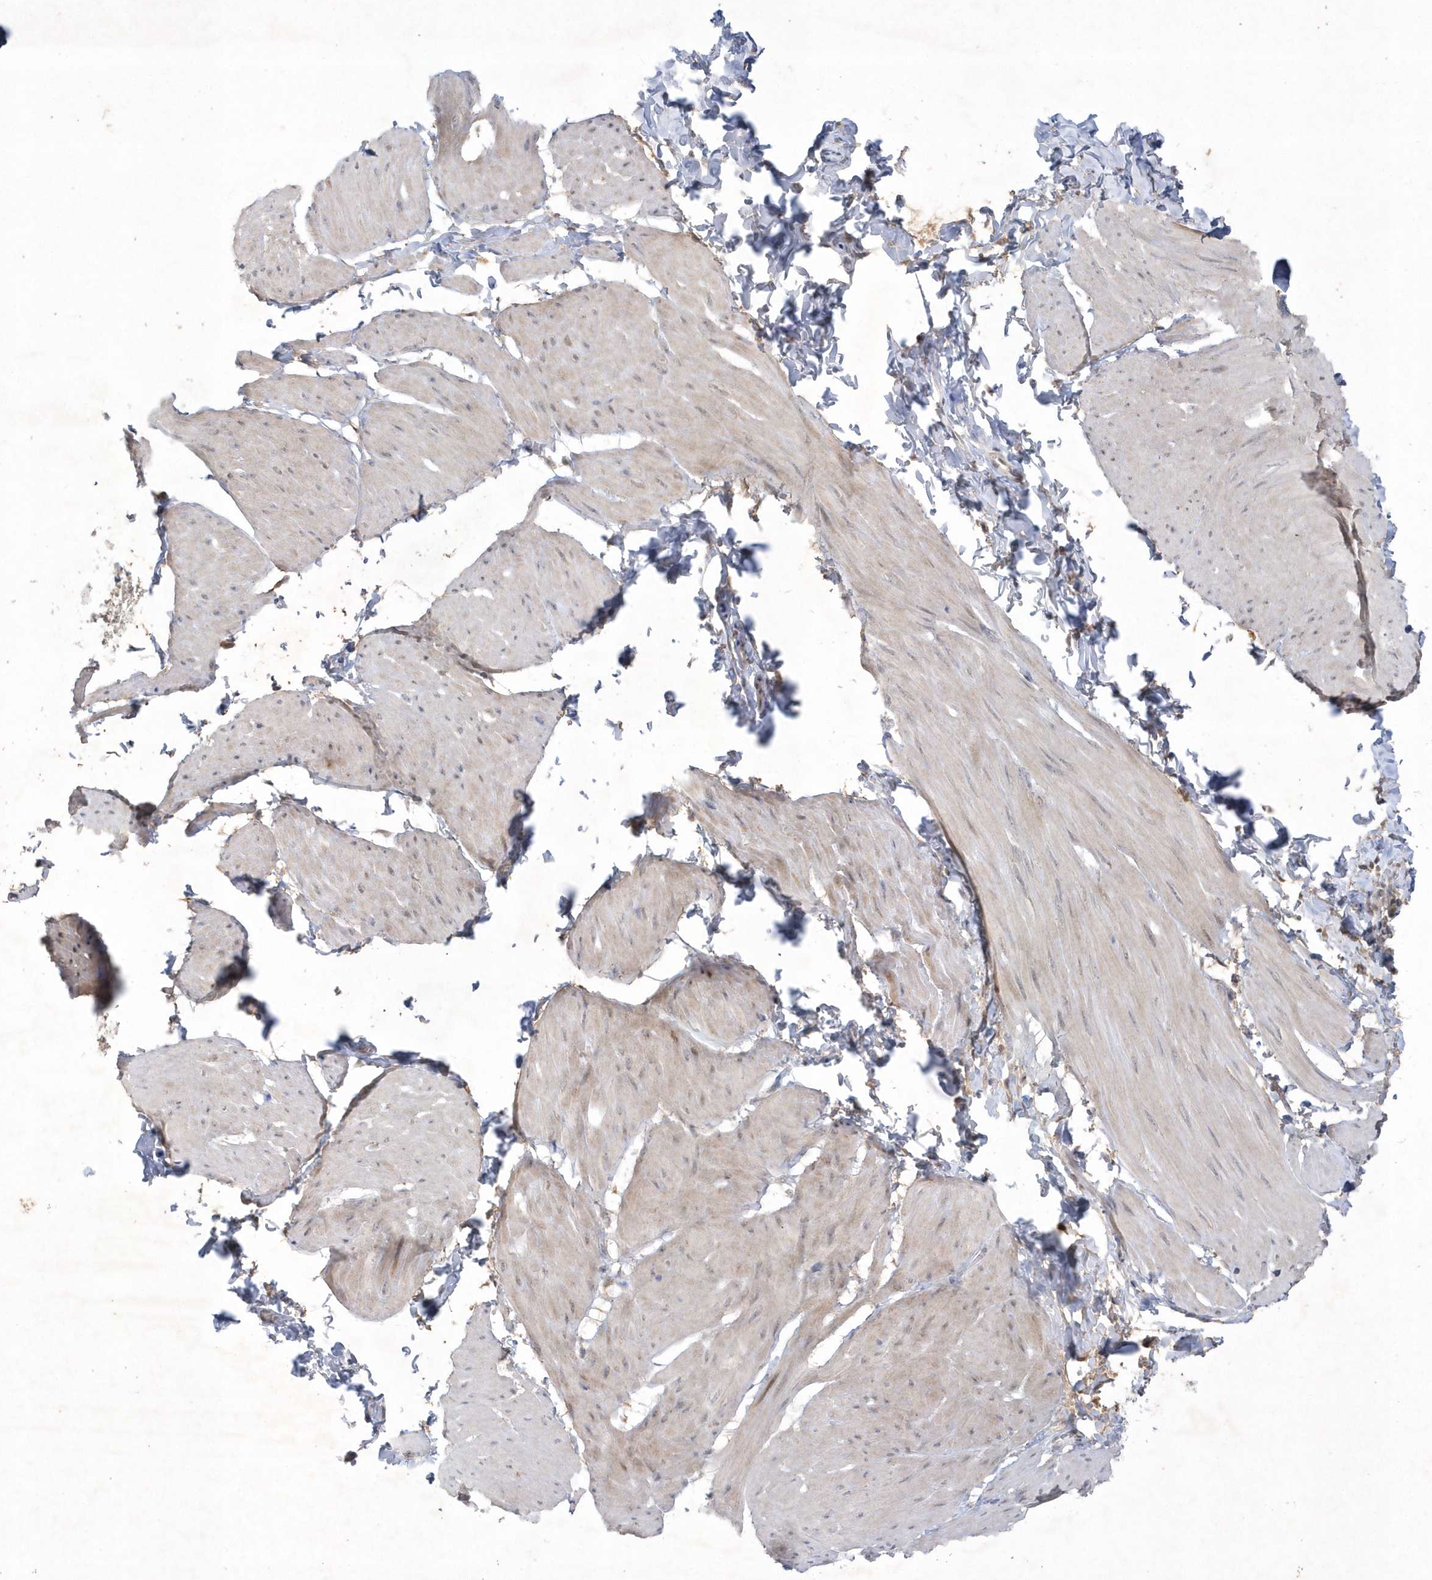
{"staining": {"intensity": "weak", "quantity": "25%-75%", "location": "nuclear"}, "tissue": "smooth muscle", "cell_type": "Smooth muscle cells", "image_type": "normal", "snomed": [{"axis": "morphology", "description": "Urothelial carcinoma, High grade"}, {"axis": "topography", "description": "Urinary bladder"}], "caption": "Immunohistochemical staining of benign smooth muscle exhibits 25%-75% levels of weak nuclear protein staining in approximately 25%-75% of smooth muscle cells. (Stains: DAB in brown, nuclei in blue, Microscopy: brightfield microscopy at high magnification).", "gene": "CPSF3", "patient": {"sex": "male", "age": 46}}